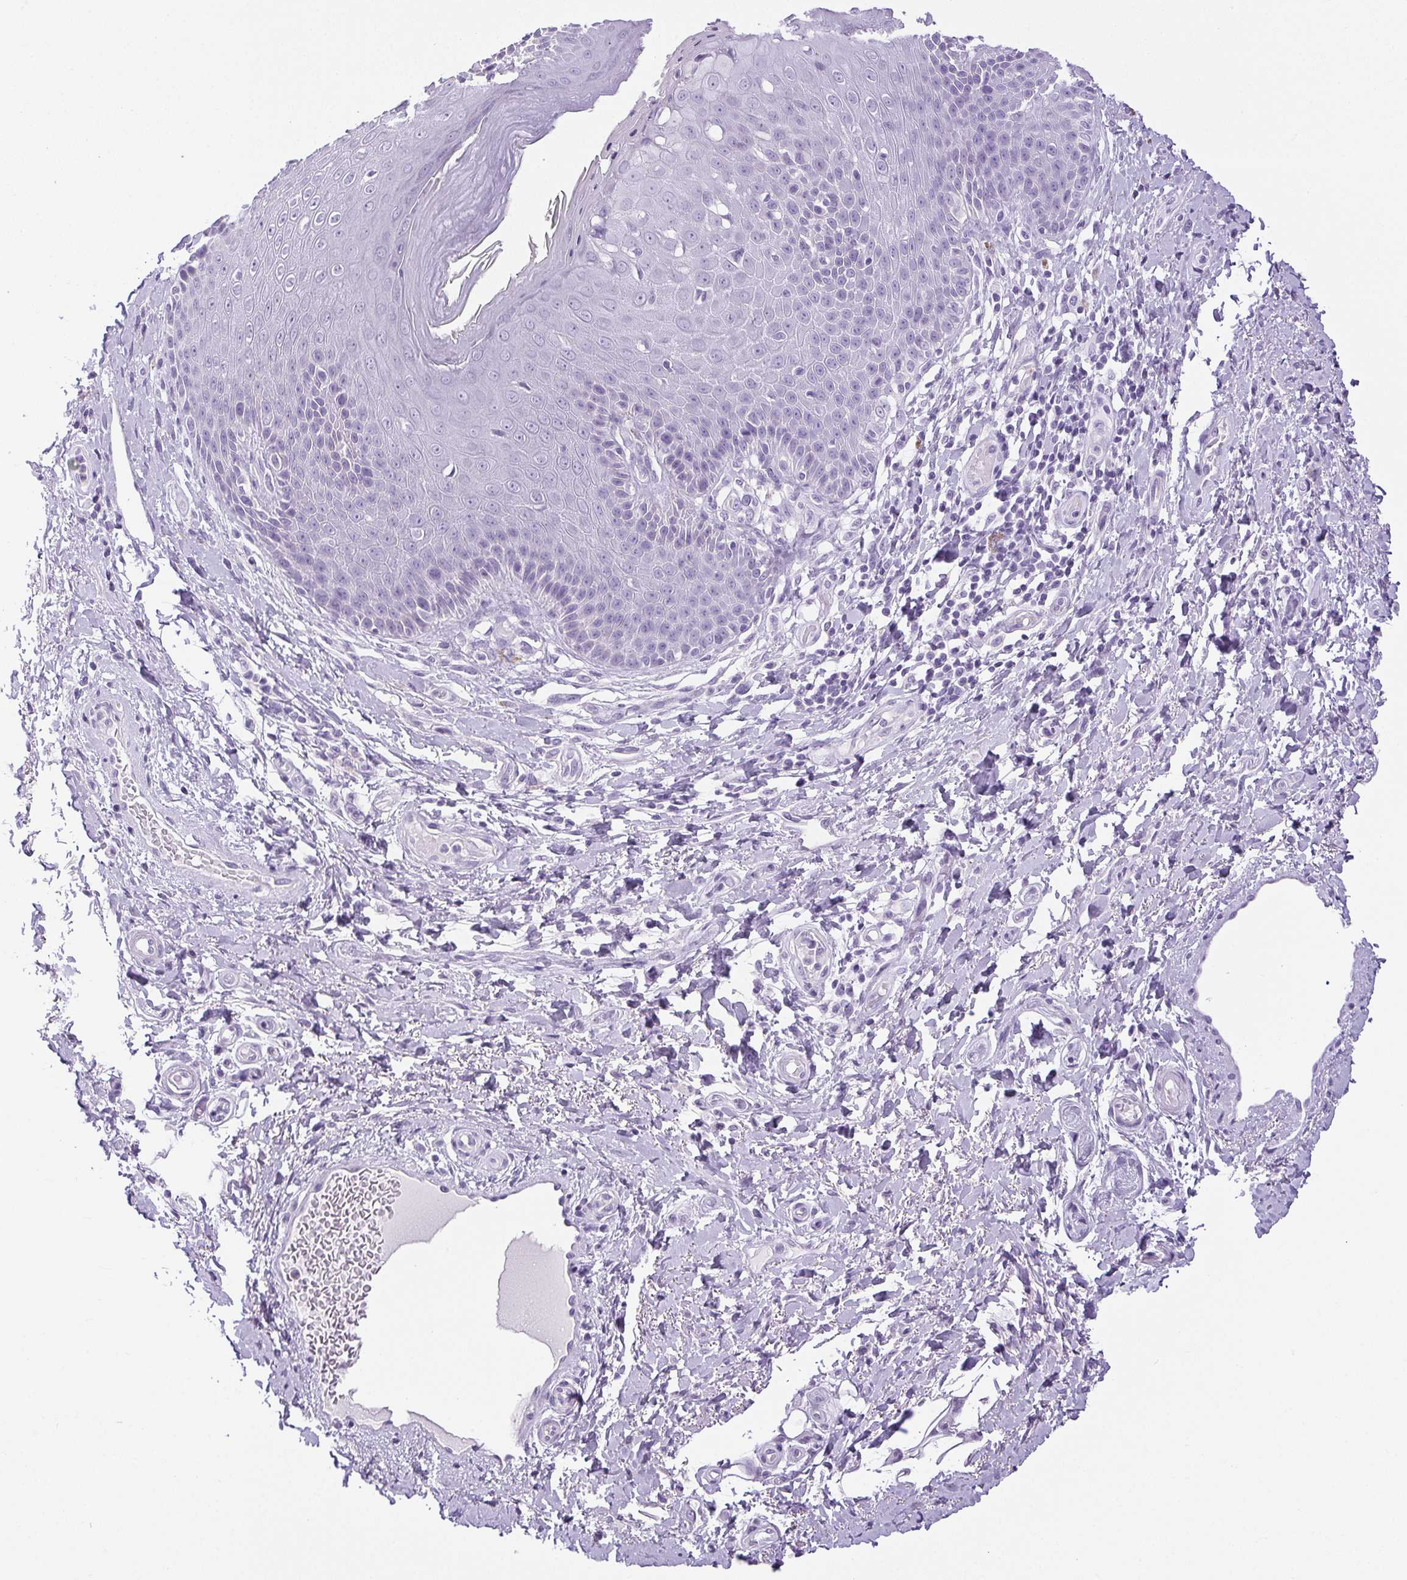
{"staining": {"intensity": "weak", "quantity": "<25%", "location": "cytoplasmic/membranous"}, "tissue": "skin", "cell_type": "Epidermal cells", "image_type": "normal", "snomed": [{"axis": "morphology", "description": "Normal tissue, NOS"}, {"axis": "topography", "description": "Anal"}, {"axis": "topography", "description": "Peripheral nerve tissue"}], "caption": "Immunohistochemical staining of benign human skin exhibits no significant positivity in epidermal cells. (Brightfield microscopy of DAB (3,3'-diaminobenzidine) immunohistochemistry (IHC) at high magnification).", "gene": "HLA", "patient": {"sex": "male", "age": 51}}